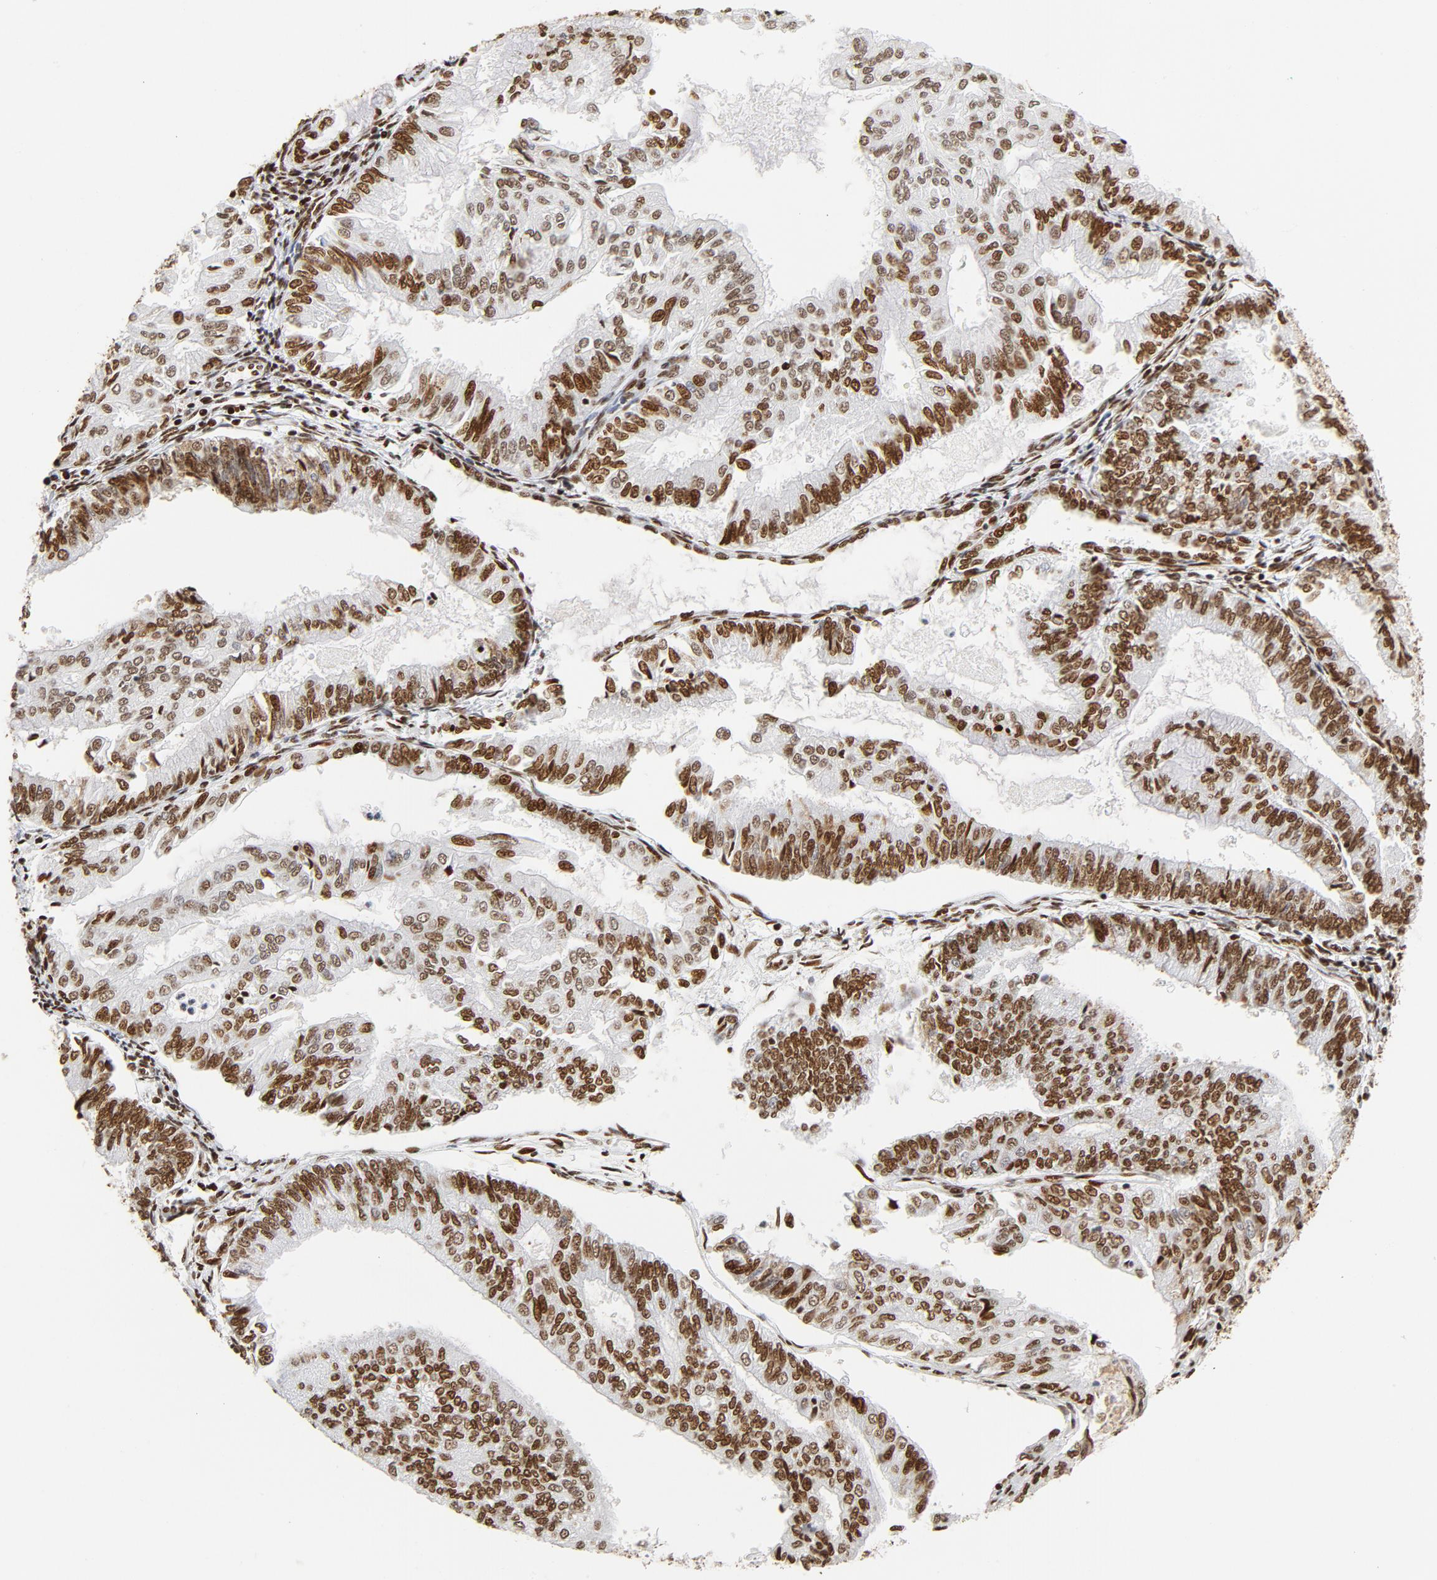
{"staining": {"intensity": "strong", "quantity": ">75%", "location": "nuclear"}, "tissue": "endometrial cancer", "cell_type": "Tumor cells", "image_type": "cancer", "snomed": [{"axis": "morphology", "description": "Adenocarcinoma, NOS"}, {"axis": "topography", "description": "Endometrium"}], "caption": "Protein analysis of adenocarcinoma (endometrial) tissue exhibits strong nuclear positivity in about >75% of tumor cells.", "gene": "XRCC6", "patient": {"sex": "female", "age": 59}}